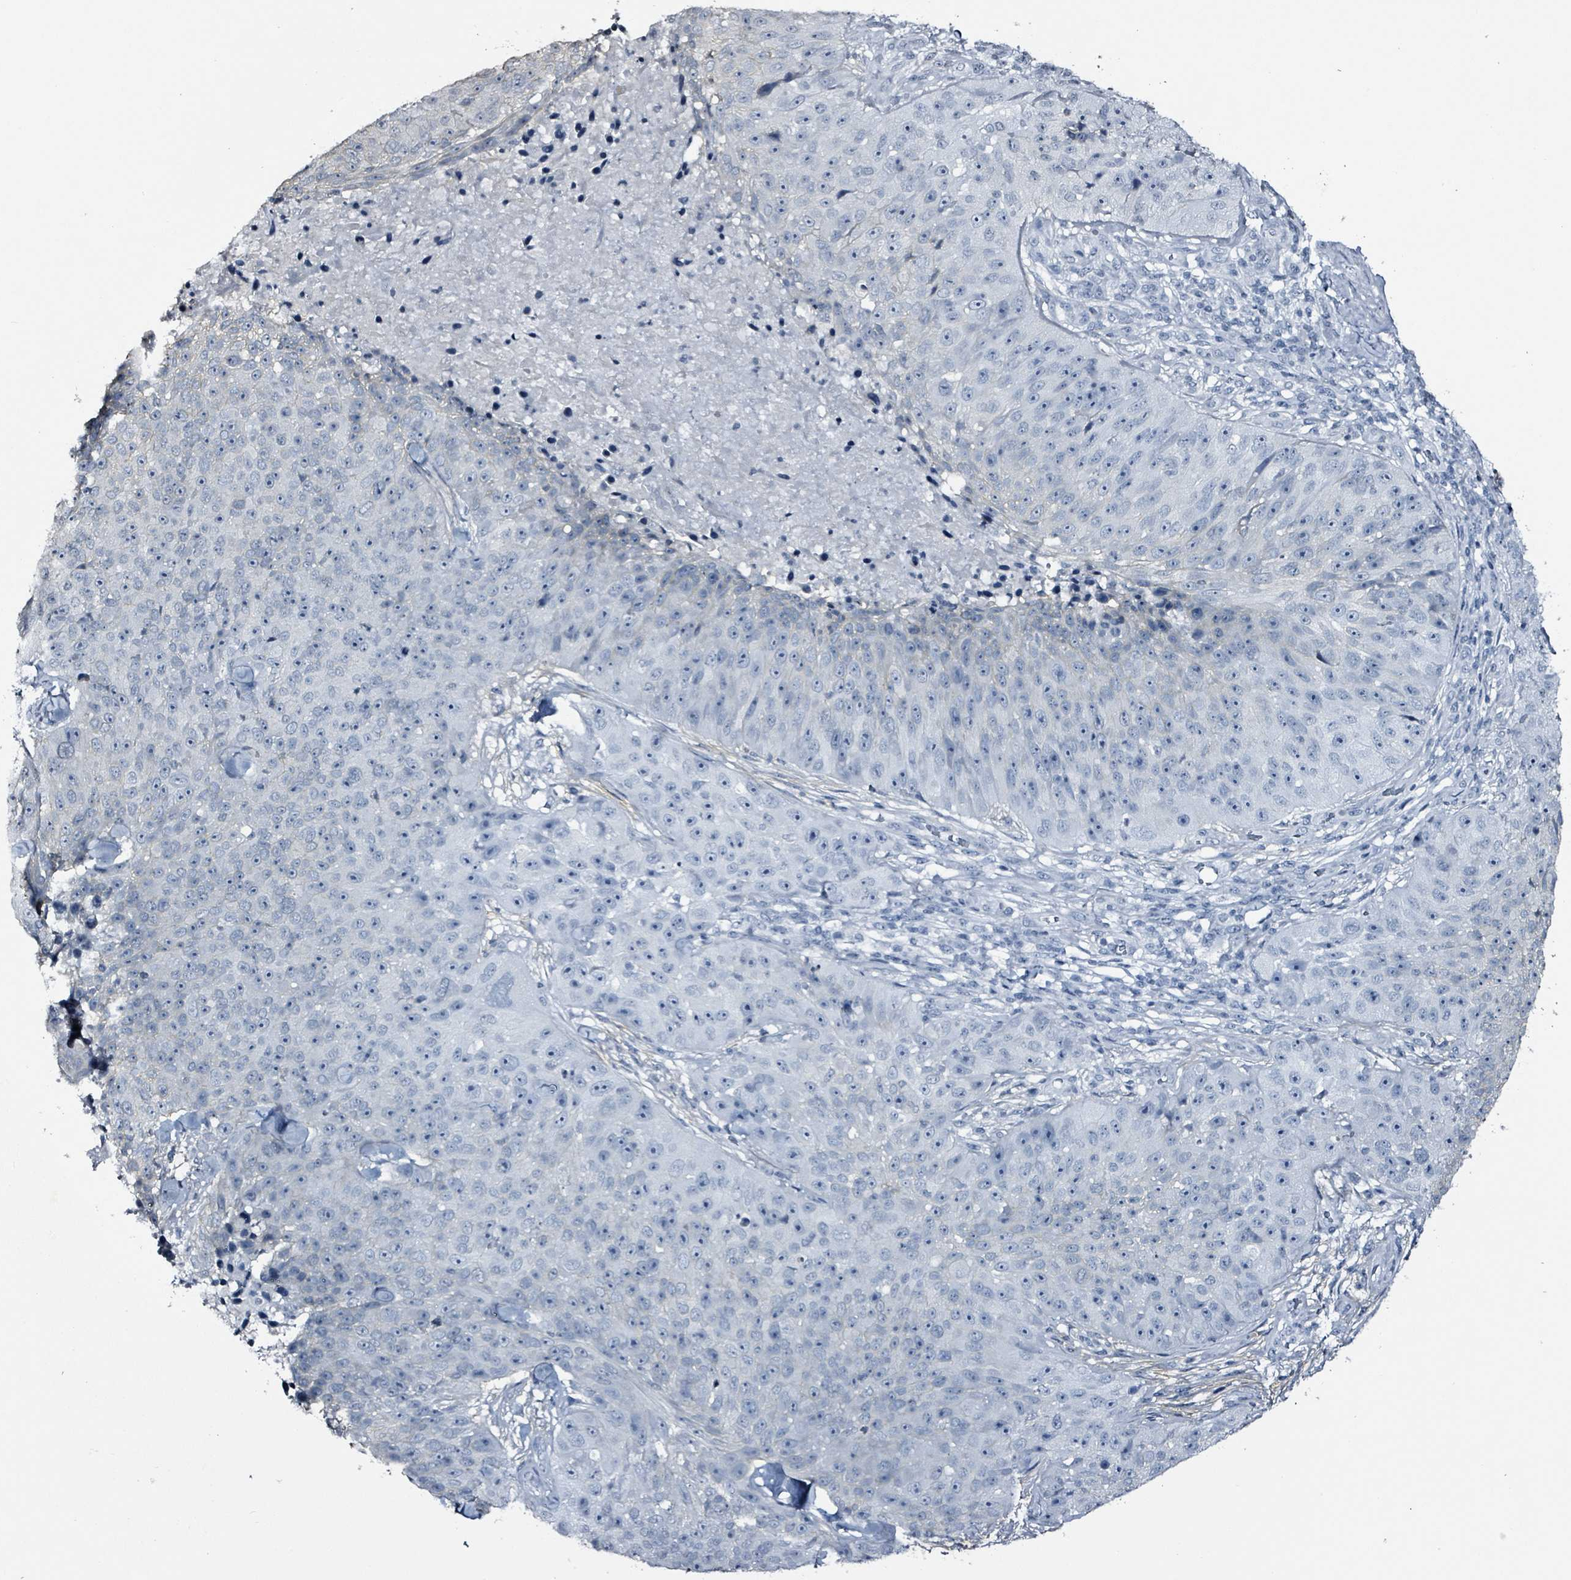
{"staining": {"intensity": "negative", "quantity": "none", "location": "none"}, "tissue": "skin cancer", "cell_type": "Tumor cells", "image_type": "cancer", "snomed": [{"axis": "morphology", "description": "Squamous cell carcinoma, NOS"}, {"axis": "topography", "description": "Skin"}], "caption": "IHC photomicrograph of human skin cancer (squamous cell carcinoma) stained for a protein (brown), which exhibits no expression in tumor cells. (Stains: DAB (3,3'-diaminobenzidine) immunohistochemistry with hematoxylin counter stain, Microscopy: brightfield microscopy at high magnification).", "gene": "CA9", "patient": {"sex": "female", "age": 87}}